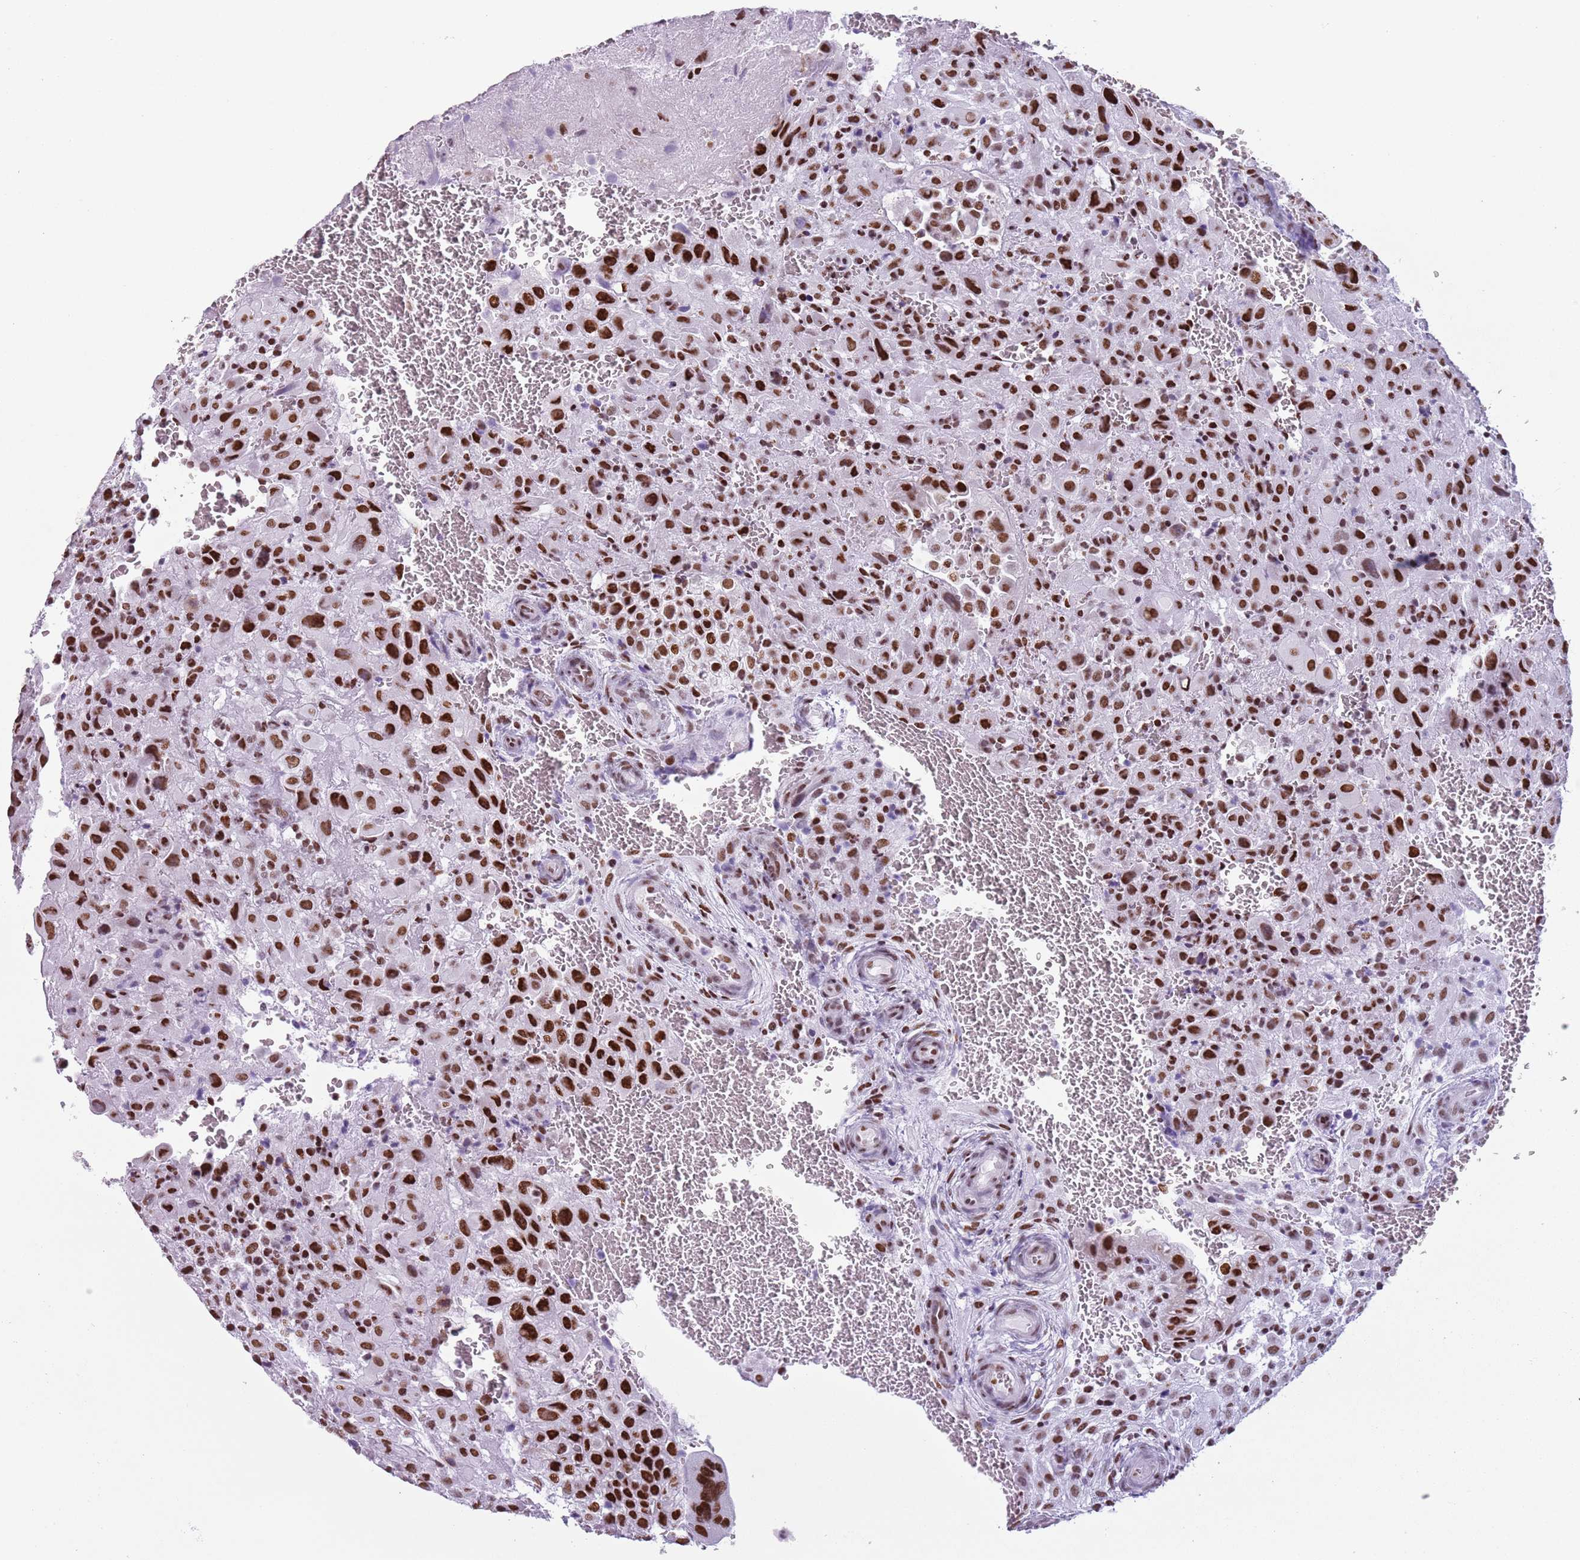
{"staining": {"intensity": "strong", "quantity": ">75%", "location": "nuclear"}, "tissue": "placenta", "cell_type": "Decidual cells", "image_type": "normal", "snomed": [{"axis": "morphology", "description": "Normal tissue, NOS"}, {"axis": "topography", "description": "Placenta"}], "caption": "An image showing strong nuclear expression in approximately >75% of decidual cells in unremarkable placenta, as visualized by brown immunohistochemical staining.", "gene": "FAM104B", "patient": {"sex": "female", "age": 35}}